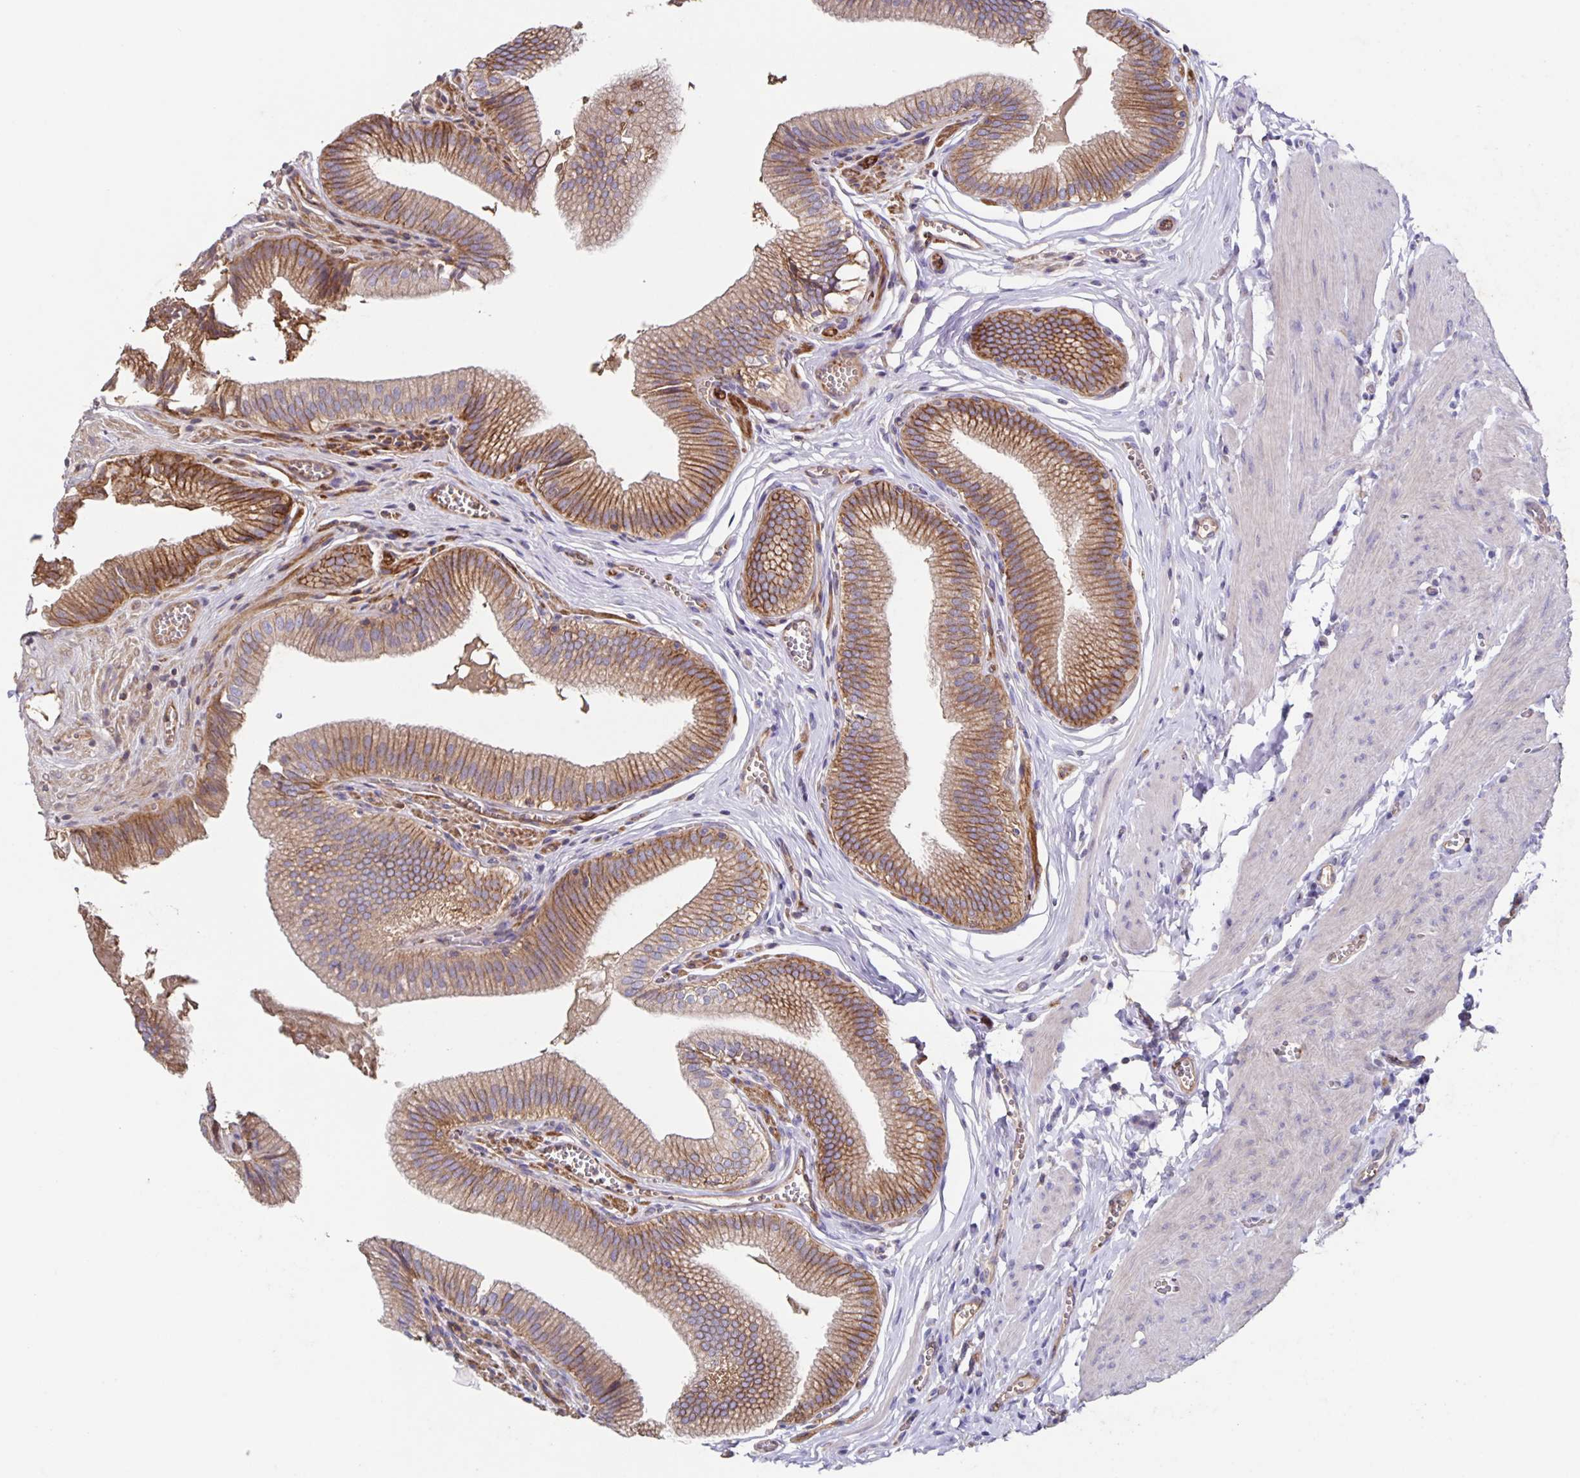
{"staining": {"intensity": "moderate", "quantity": ">75%", "location": "cytoplasmic/membranous"}, "tissue": "gallbladder", "cell_type": "Glandular cells", "image_type": "normal", "snomed": [{"axis": "morphology", "description": "Normal tissue, NOS"}, {"axis": "topography", "description": "Gallbladder"}, {"axis": "topography", "description": "Peripheral nerve tissue"}], "caption": "An immunohistochemistry (IHC) image of unremarkable tissue is shown. Protein staining in brown shows moderate cytoplasmic/membranous positivity in gallbladder within glandular cells.", "gene": "ITGA2", "patient": {"sex": "male", "age": 17}}